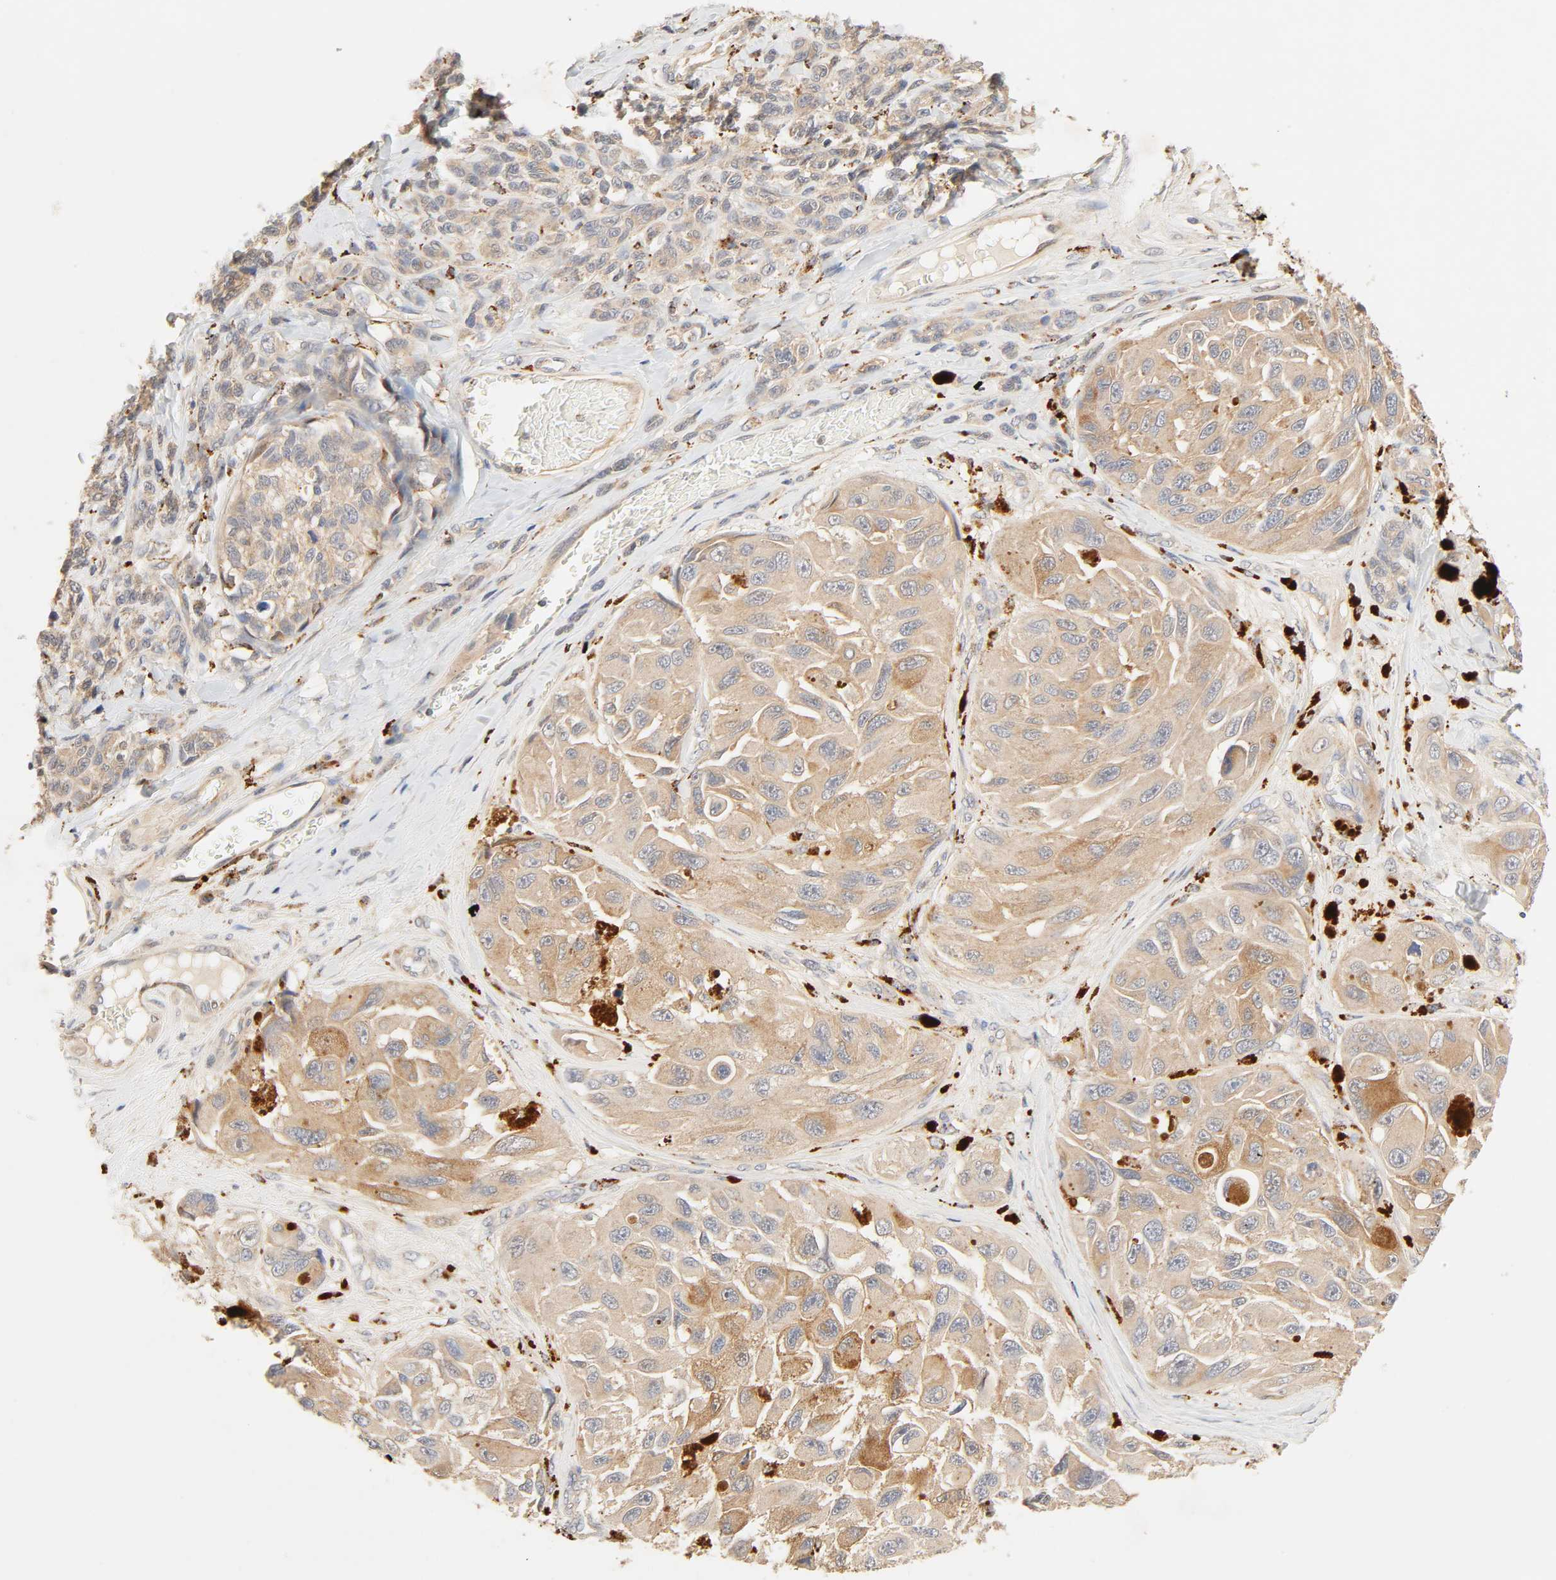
{"staining": {"intensity": "moderate", "quantity": ">75%", "location": "cytoplasmic/membranous"}, "tissue": "melanoma", "cell_type": "Tumor cells", "image_type": "cancer", "snomed": [{"axis": "morphology", "description": "Malignant melanoma, NOS"}, {"axis": "topography", "description": "Skin"}], "caption": "This photomicrograph displays melanoma stained with immunohistochemistry to label a protein in brown. The cytoplasmic/membranous of tumor cells show moderate positivity for the protein. Nuclei are counter-stained blue.", "gene": "MAPK6", "patient": {"sex": "female", "age": 73}}